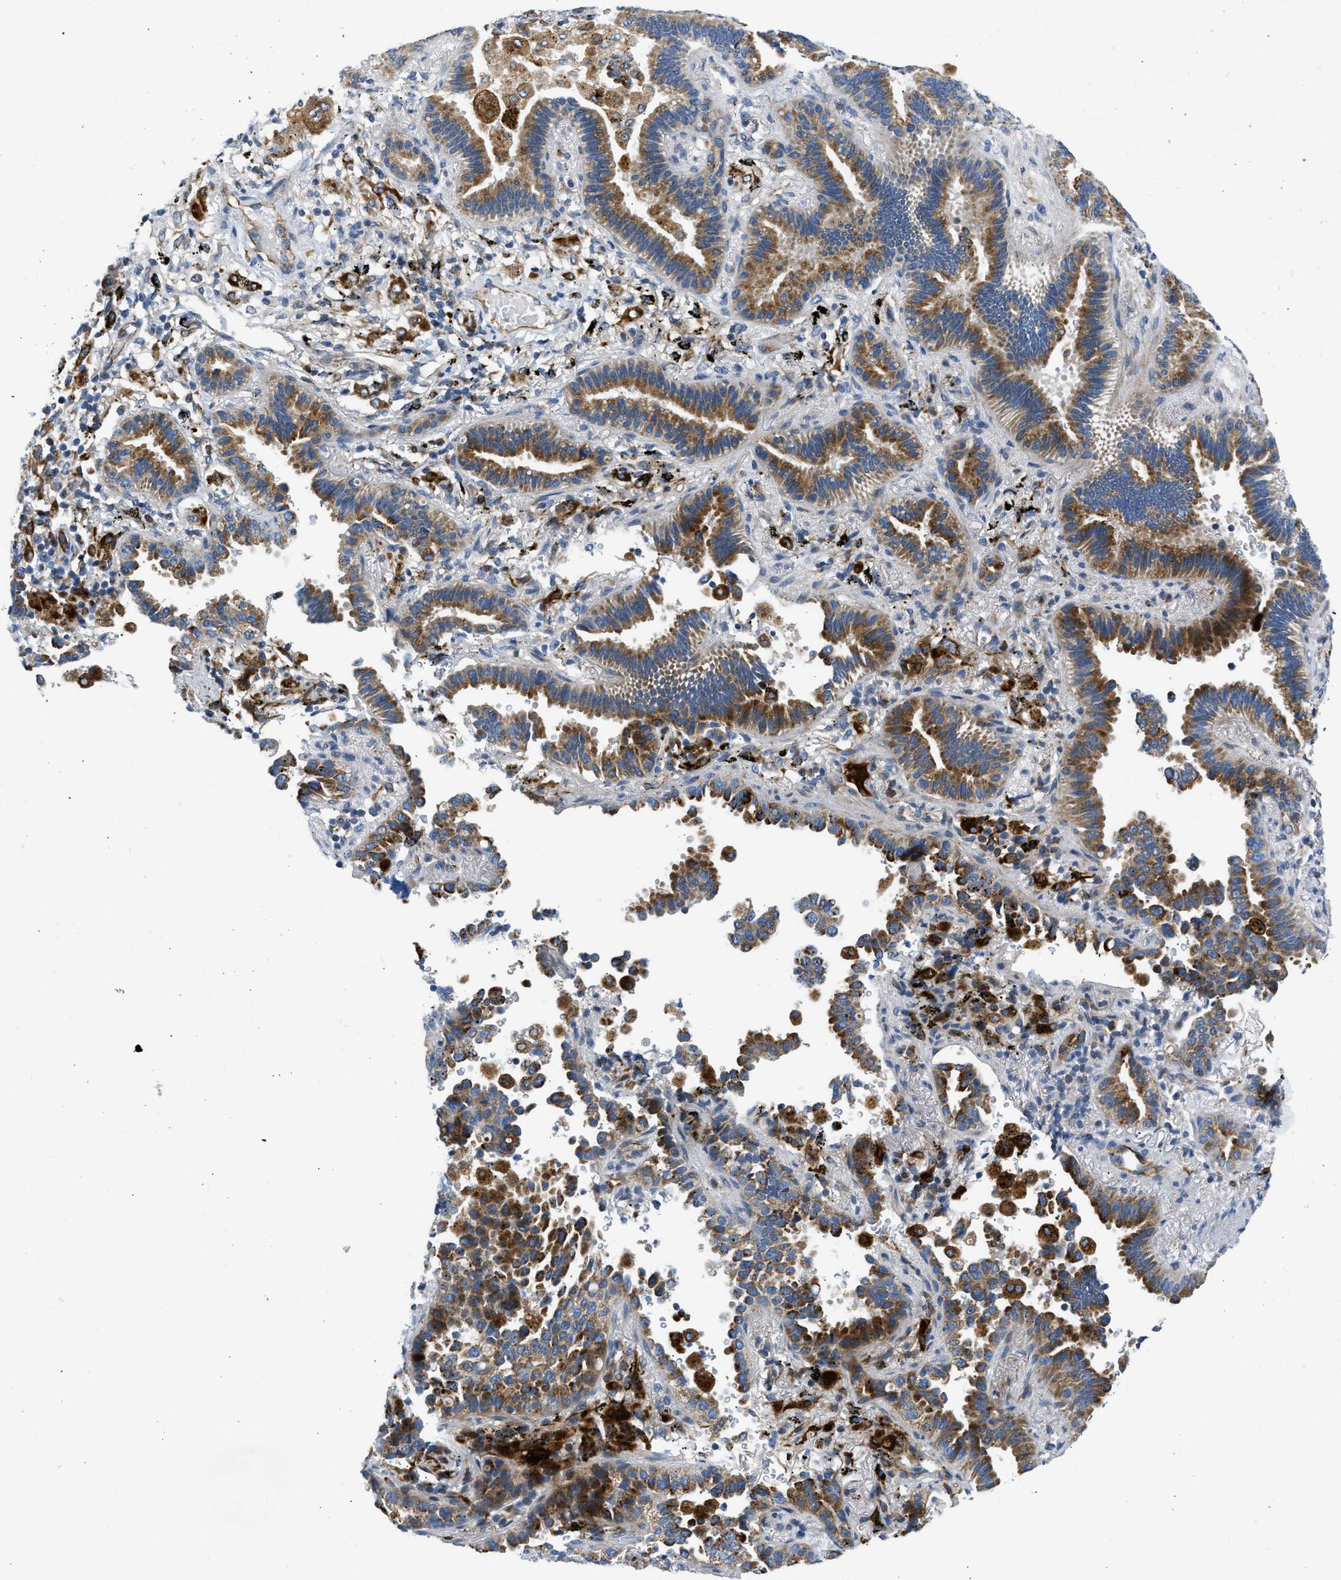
{"staining": {"intensity": "moderate", "quantity": ">75%", "location": "cytoplasmic/membranous"}, "tissue": "lung cancer", "cell_type": "Tumor cells", "image_type": "cancer", "snomed": [{"axis": "morphology", "description": "Normal tissue, NOS"}, {"axis": "morphology", "description": "Adenocarcinoma, NOS"}, {"axis": "topography", "description": "Lung"}], "caption": "Protein staining reveals moderate cytoplasmic/membranous positivity in approximately >75% of tumor cells in lung cancer (adenocarcinoma).", "gene": "ULK4", "patient": {"sex": "male", "age": 59}}